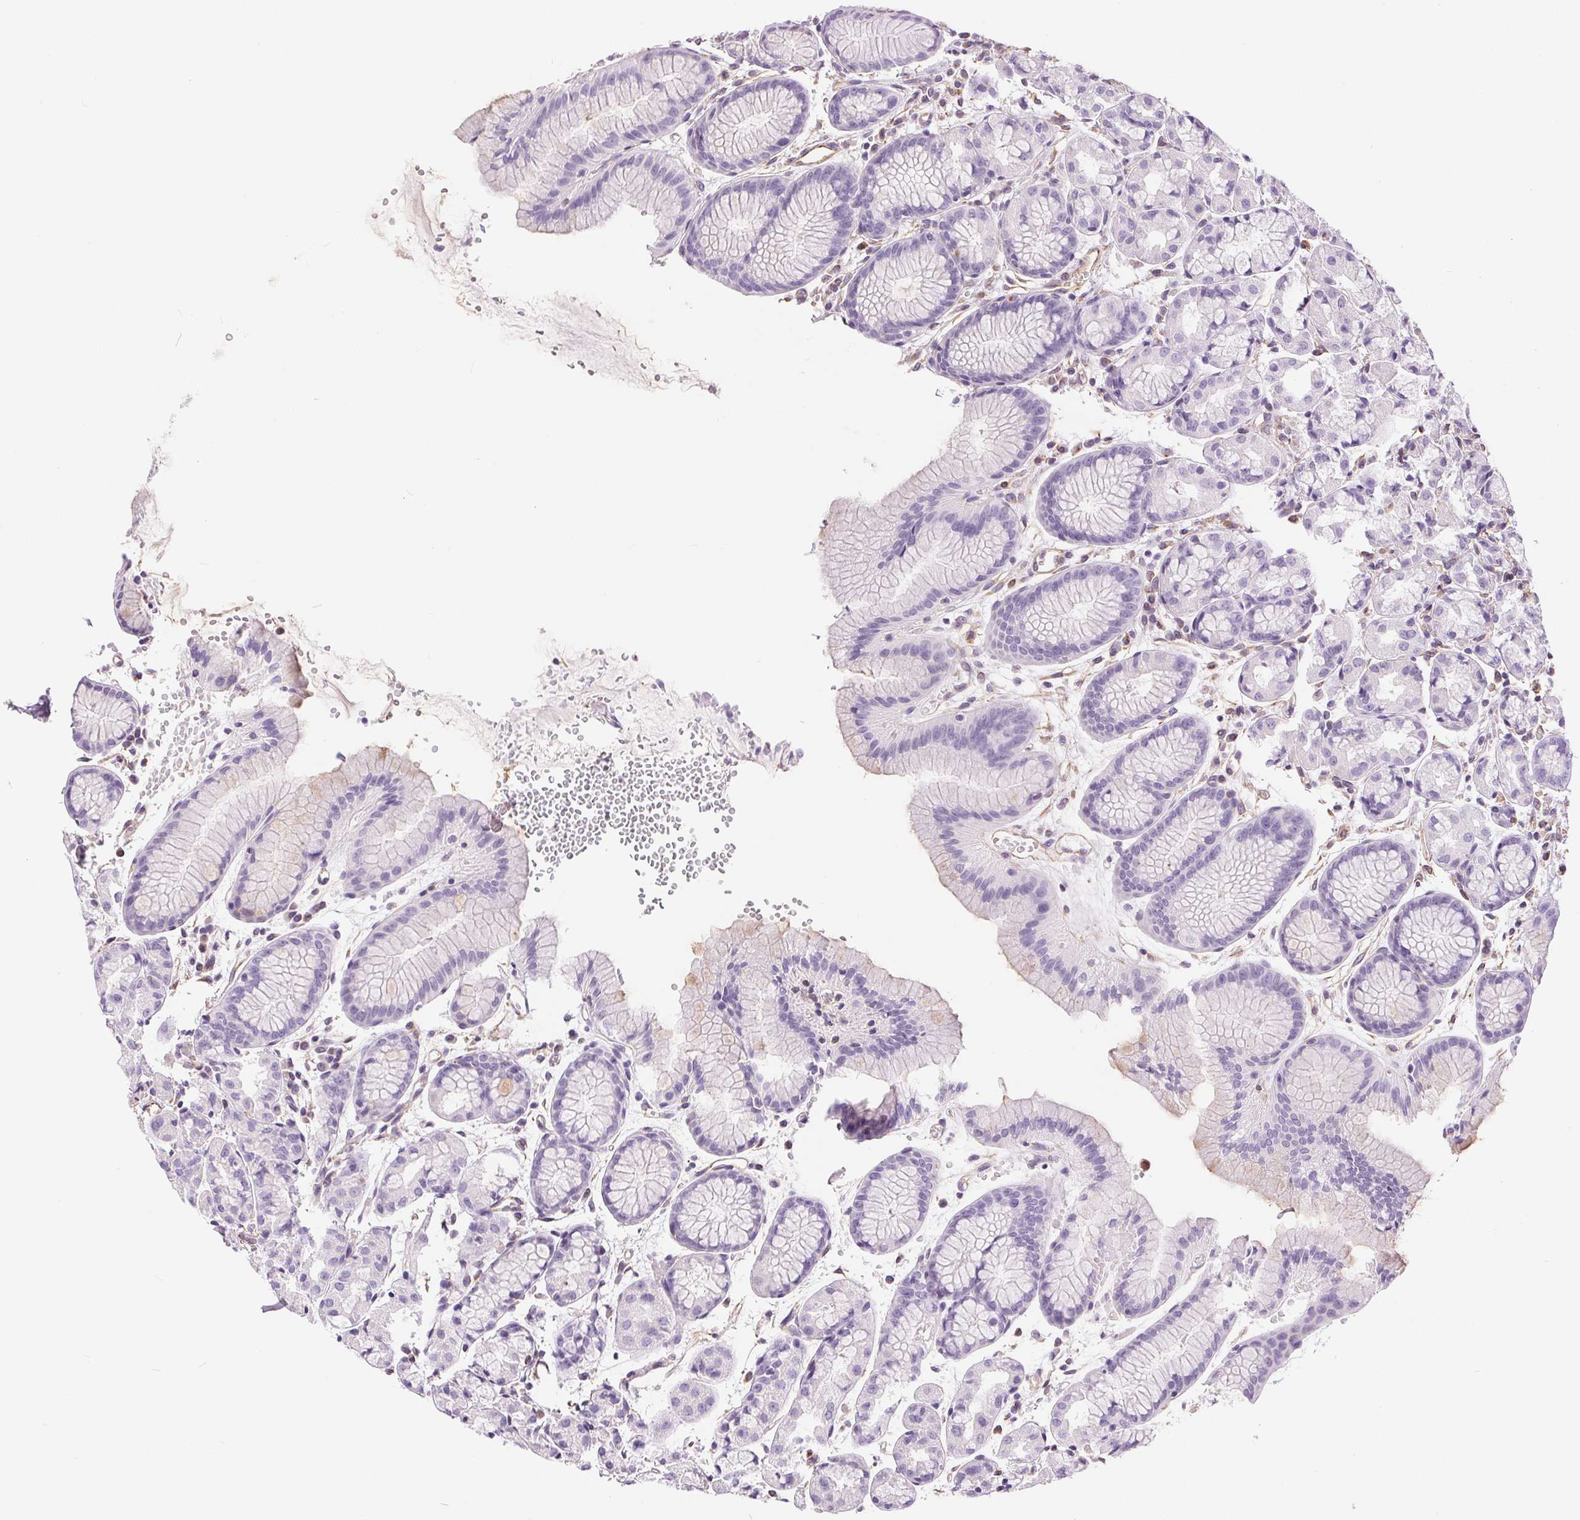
{"staining": {"intensity": "weak", "quantity": "<25%", "location": "cytoplasmic/membranous"}, "tissue": "stomach", "cell_type": "Glandular cells", "image_type": "normal", "snomed": [{"axis": "morphology", "description": "Normal tissue, NOS"}, {"axis": "topography", "description": "Stomach, upper"}], "caption": "Human stomach stained for a protein using immunohistochemistry demonstrates no staining in glandular cells.", "gene": "GFAP", "patient": {"sex": "male", "age": 47}}